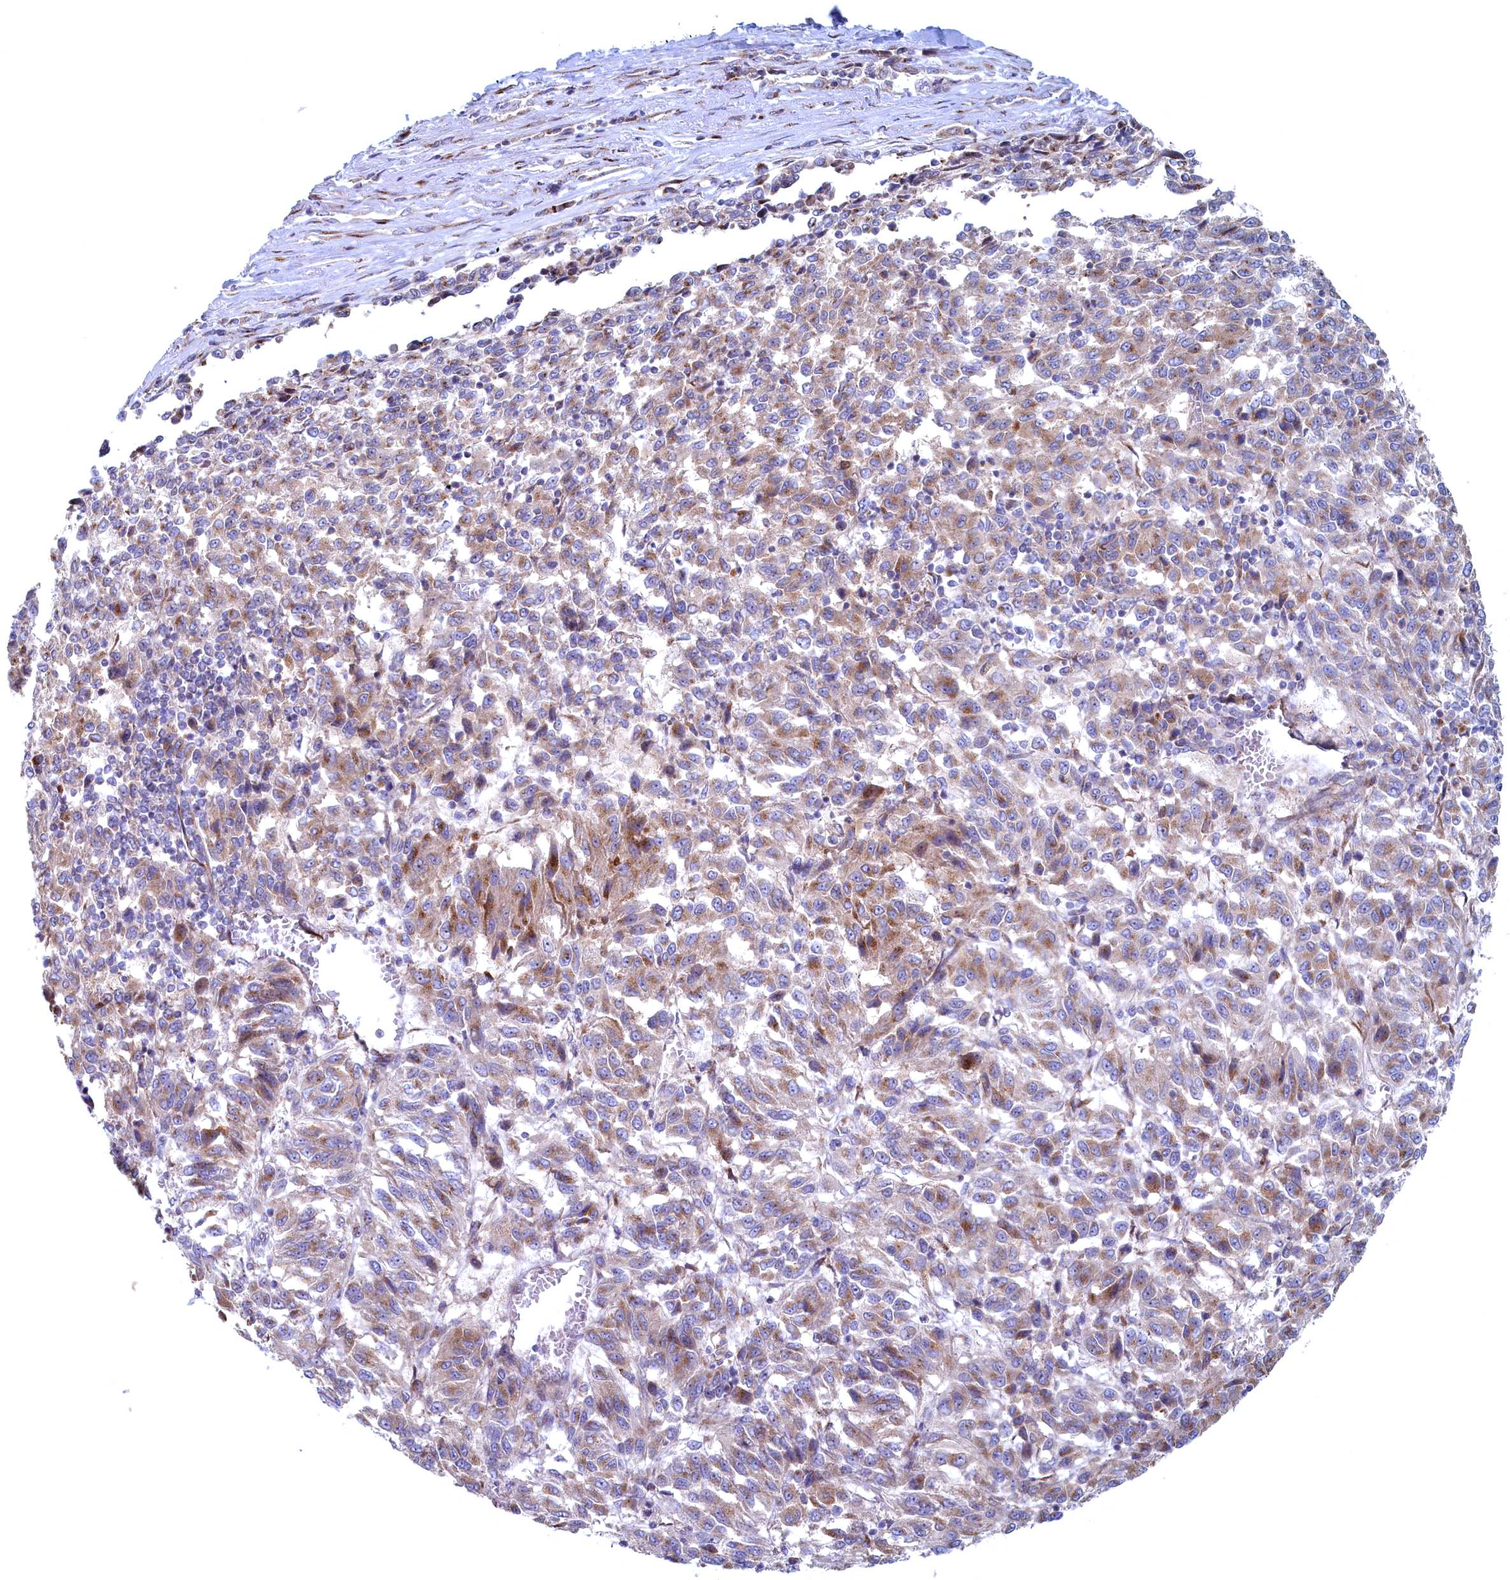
{"staining": {"intensity": "moderate", "quantity": "<25%", "location": "cytoplasmic/membranous"}, "tissue": "melanoma", "cell_type": "Tumor cells", "image_type": "cancer", "snomed": [{"axis": "morphology", "description": "Malignant melanoma, Metastatic site"}, {"axis": "topography", "description": "Lung"}], "caption": "This is a micrograph of immunohistochemistry (IHC) staining of malignant melanoma (metastatic site), which shows moderate positivity in the cytoplasmic/membranous of tumor cells.", "gene": "MTFMT", "patient": {"sex": "male", "age": 64}}